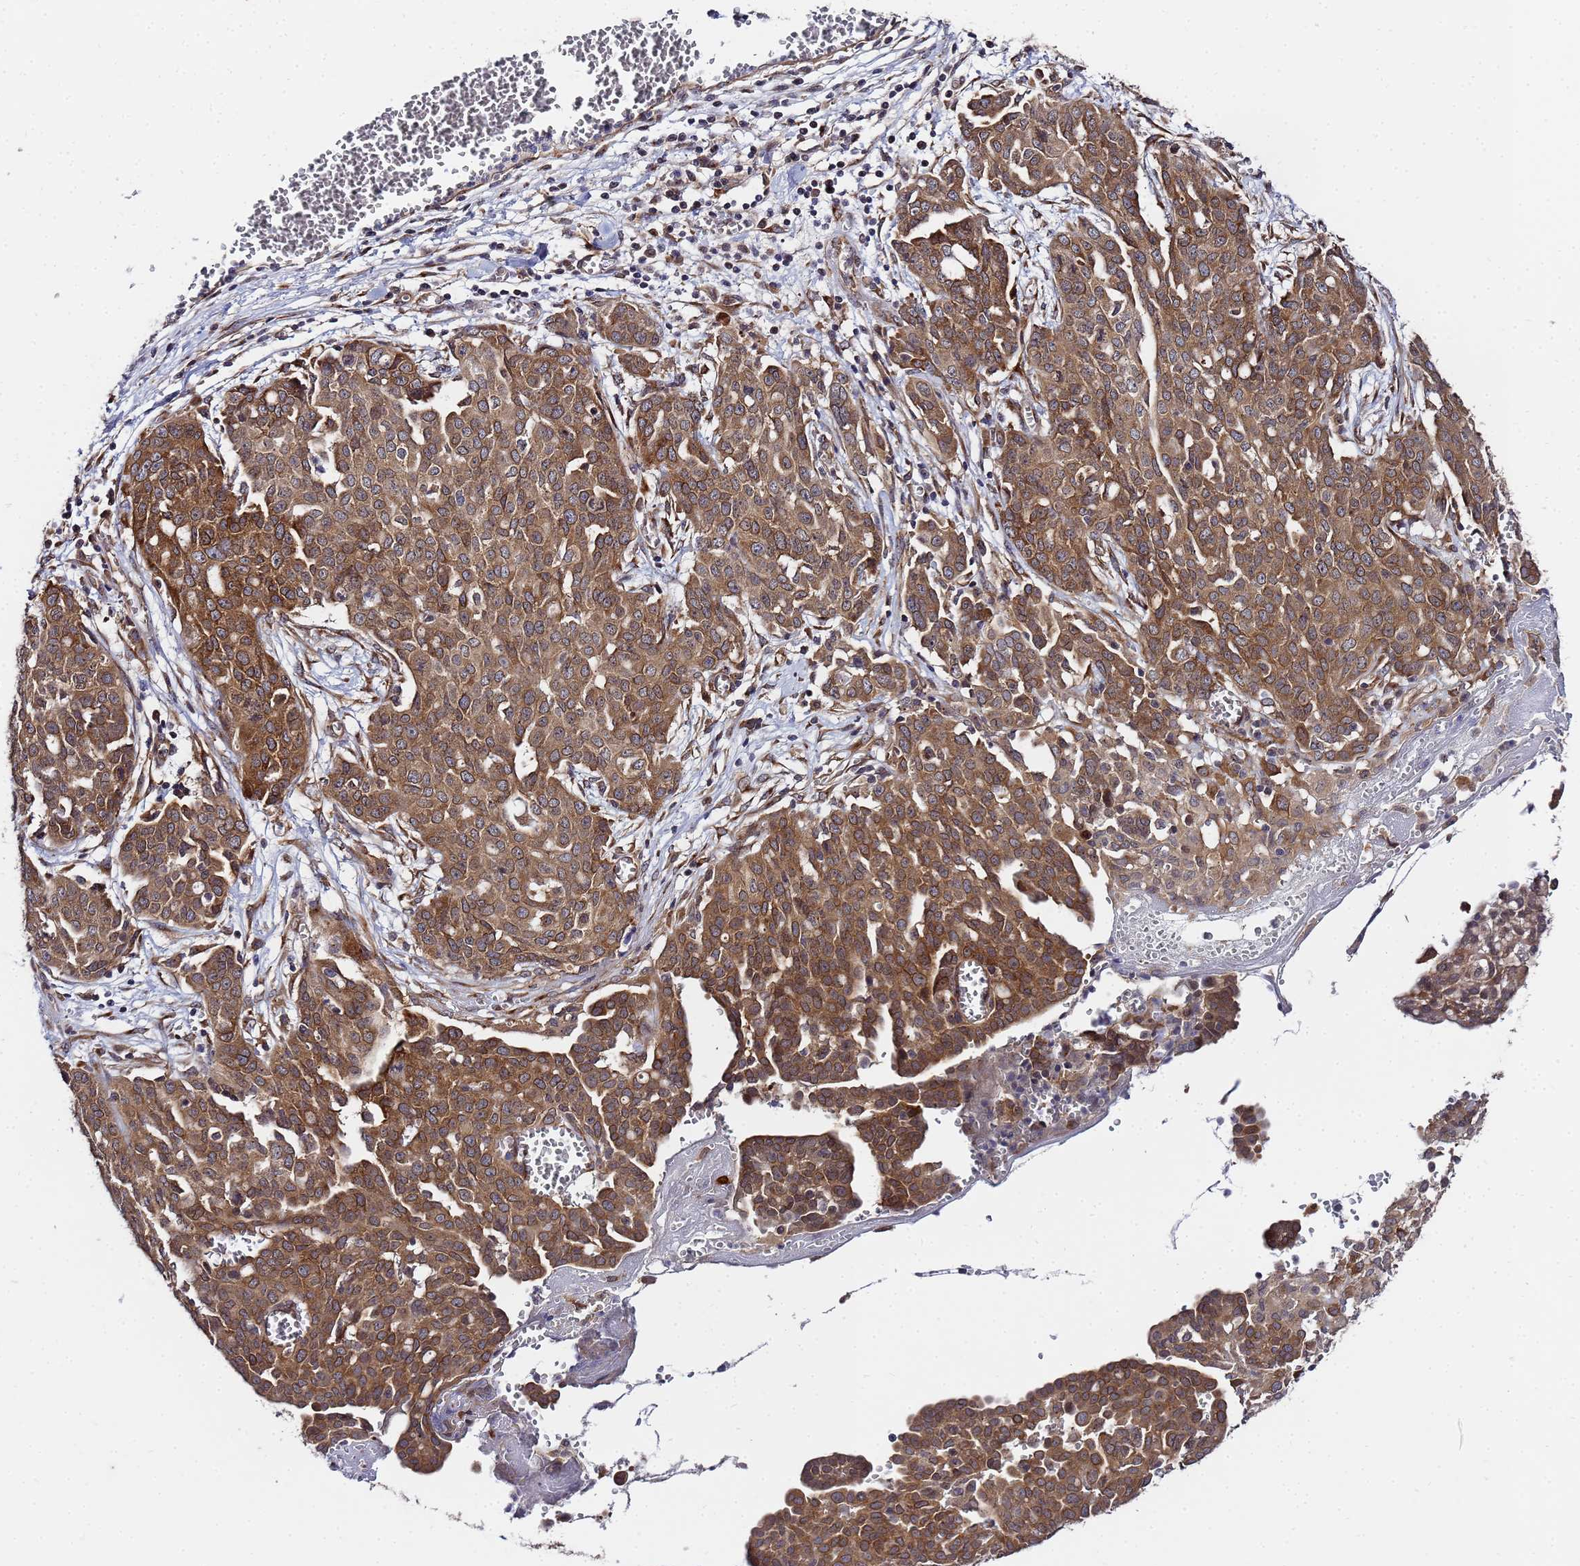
{"staining": {"intensity": "moderate", "quantity": ">75%", "location": "cytoplasmic/membranous"}, "tissue": "ovarian cancer", "cell_type": "Tumor cells", "image_type": "cancer", "snomed": [{"axis": "morphology", "description": "Cystadenocarcinoma, serous, NOS"}, {"axis": "topography", "description": "Soft tissue"}, {"axis": "topography", "description": "Ovary"}], "caption": "High-power microscopy captured an immunohistochemistry (IHC) histopathology image of serous cystadenocarcinoma (ovarian), revealing moderate cytoplasmic/membranous staining in approximately >75% of tumor cells.", "gene": "UNC93B1", "patient": {"sex": "female", "age": 57}}